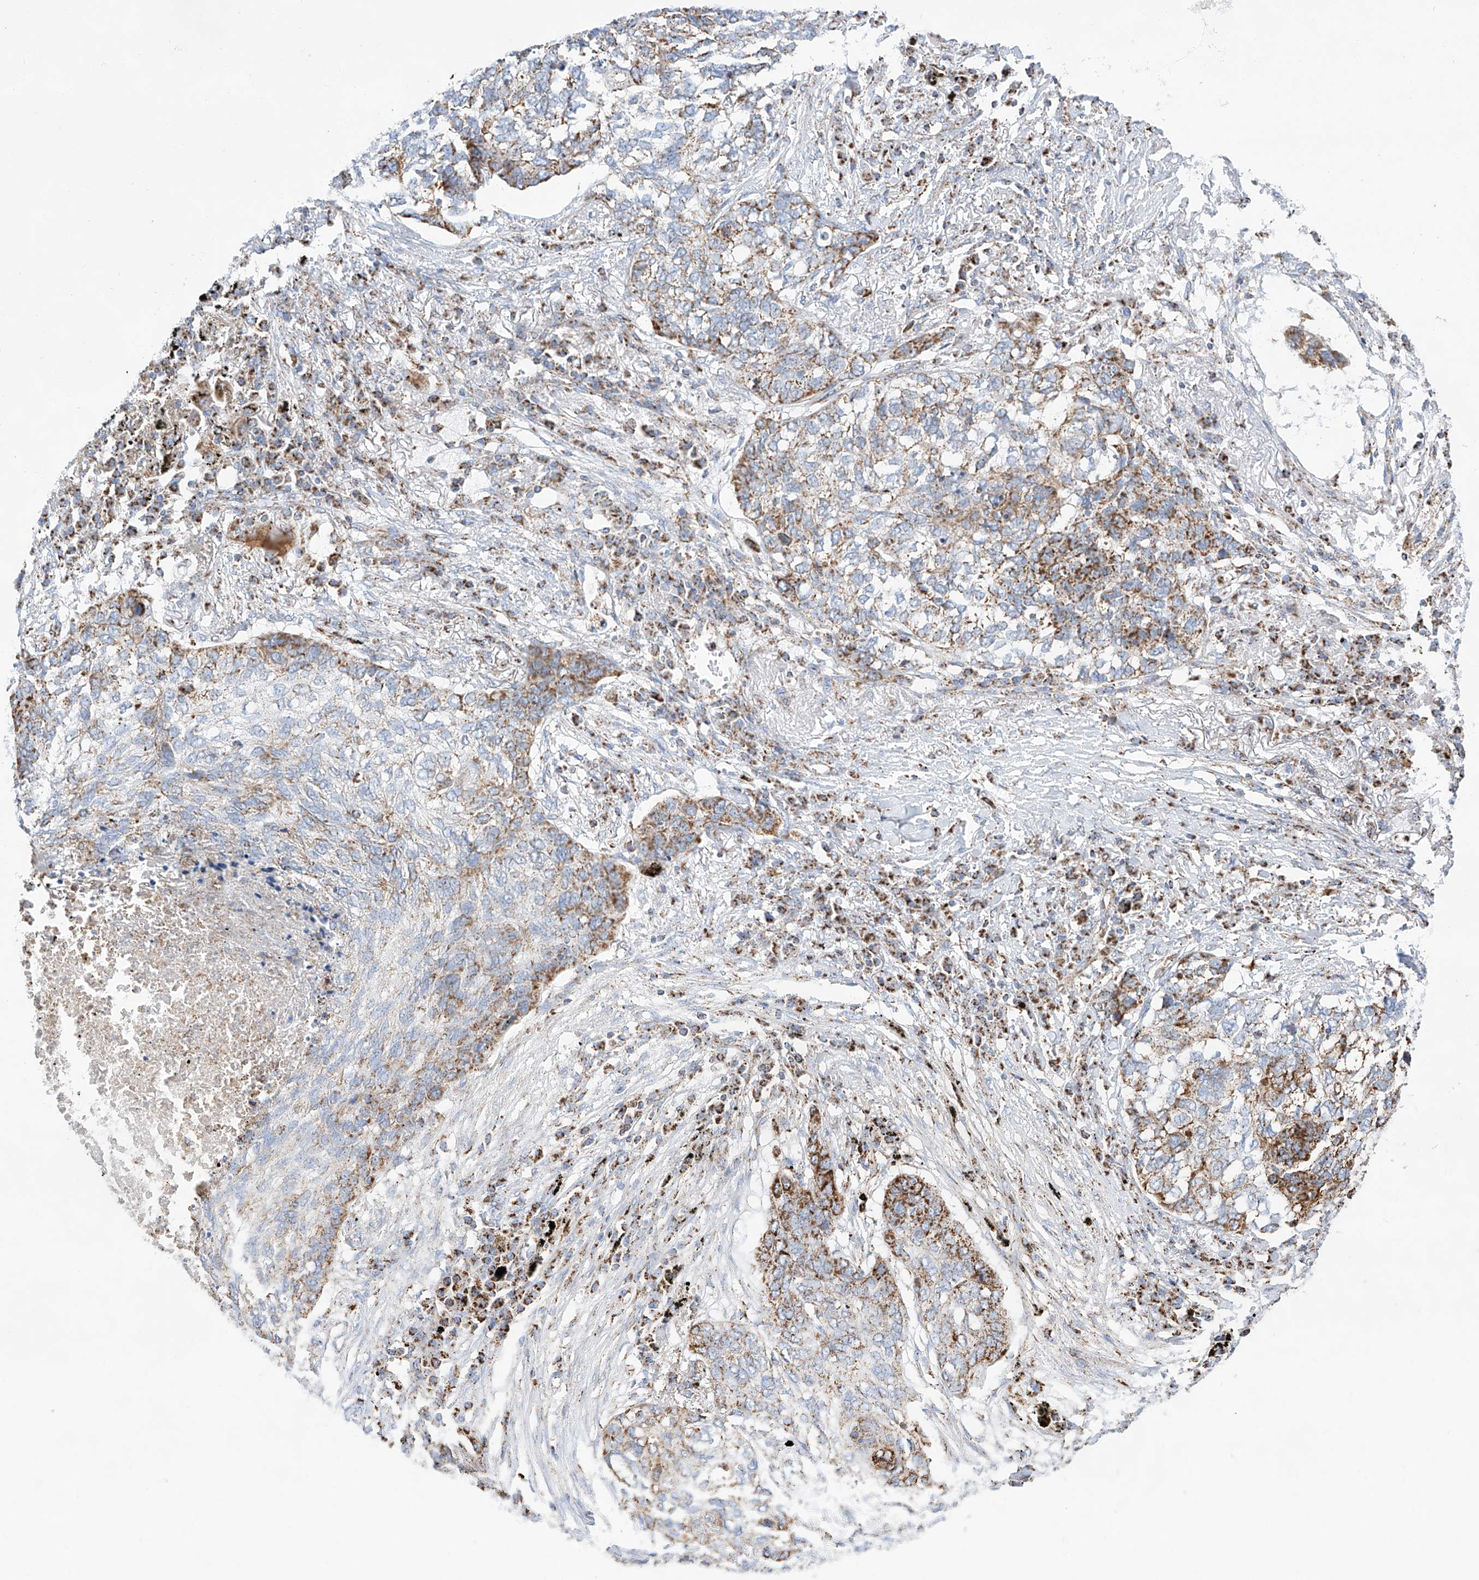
{"staining": {"intensity": "moderate", "quantity": "25%-75%", "location": "cytoplasmic/membranous"}, "tissue": "lung cancer", "cell_type": "Tumor cells", "image_type": "cancer", "snomed": [{"axis": "morphology", "description": "Squamous cell carcinoma, NOS"}, {"axis": "topography", "description": "Lung"}], "caption": "Lung cancer stained with a protein marker reveals moderate staining in tumor cells.", "gene": "TTC27", "patient": {"sex": "female", "age": 63}}